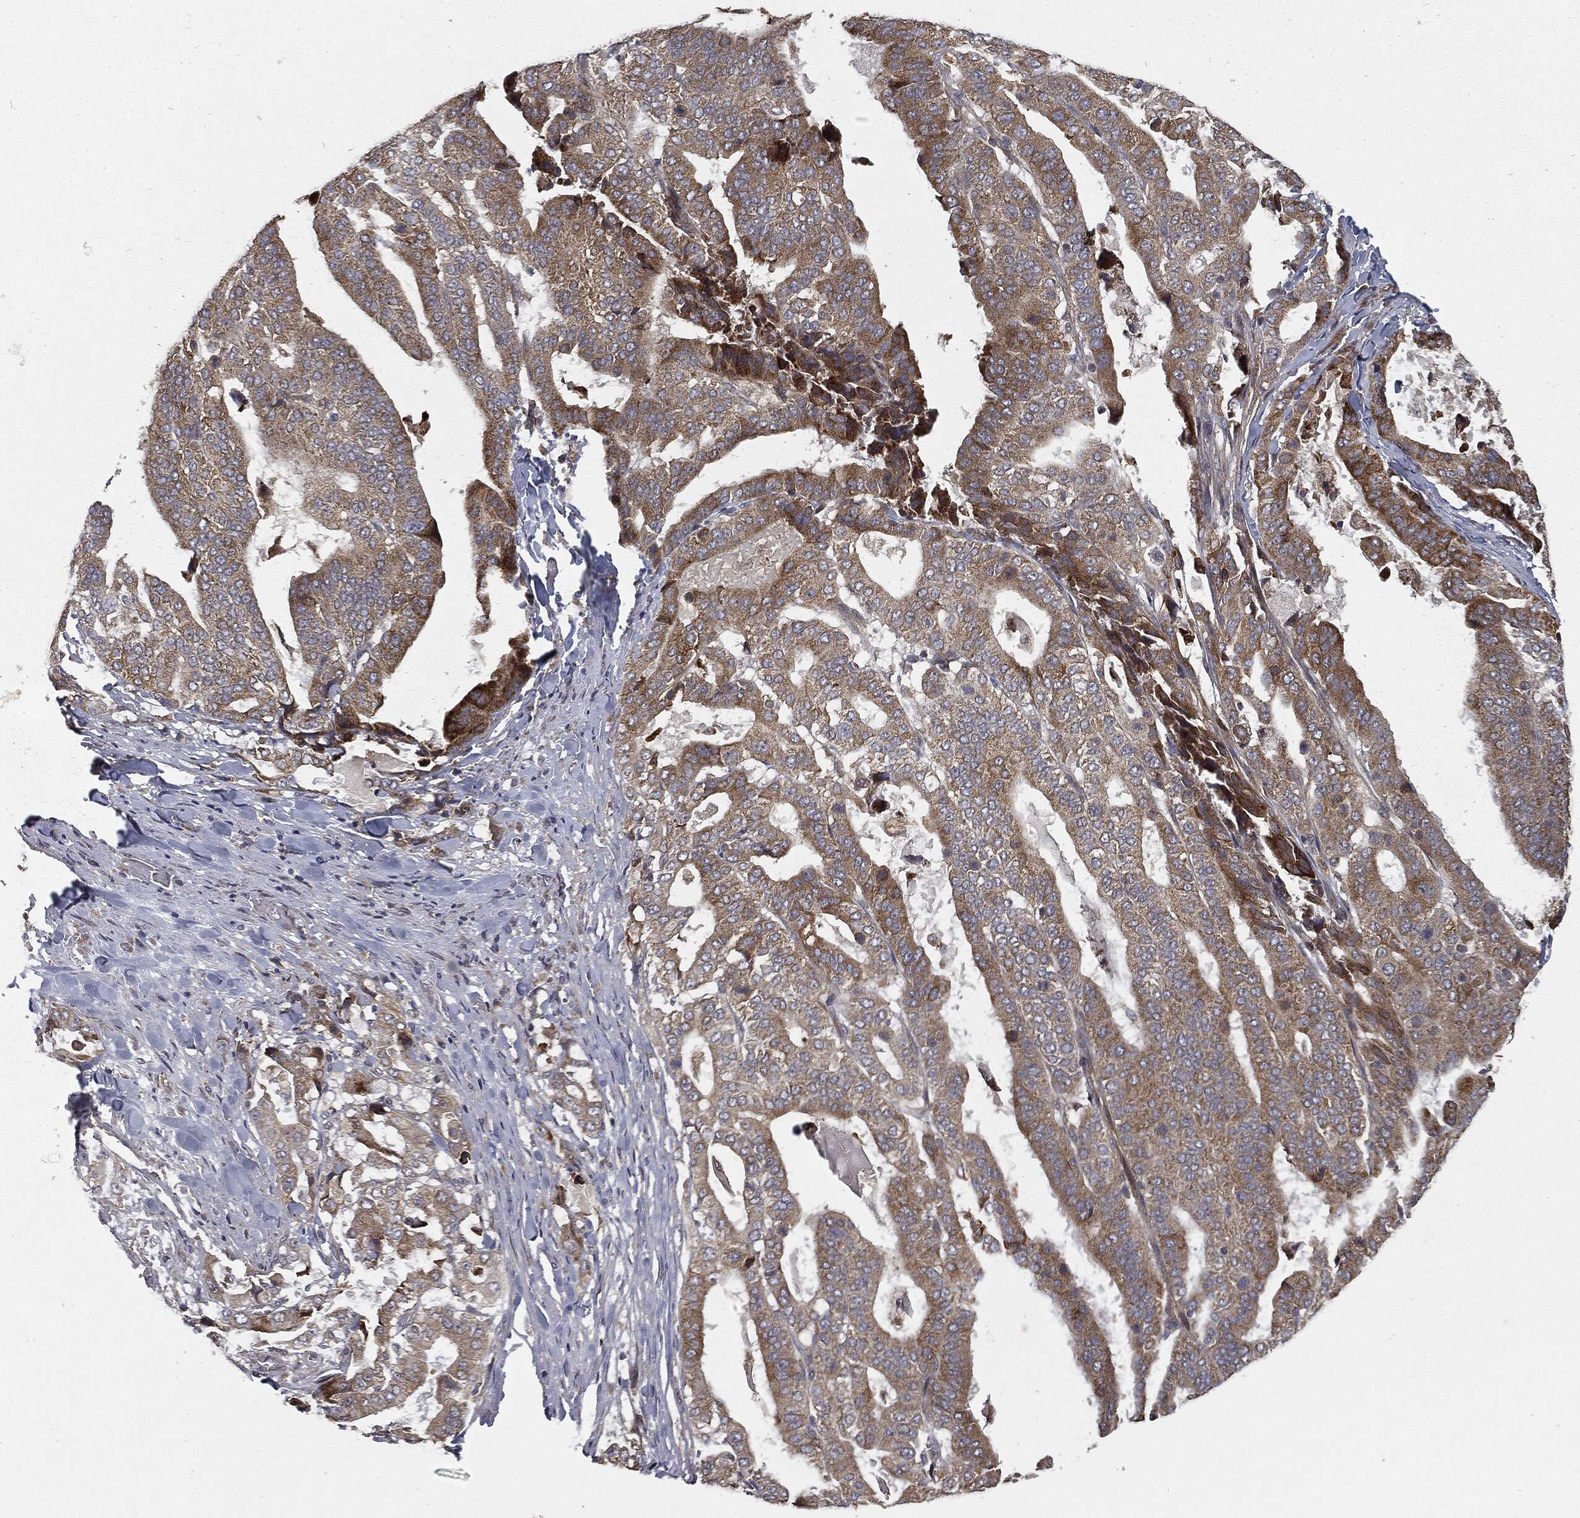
{"staining": {"intensity": "moderate", "quantity": ">75%", "location": "cytoplasmic/membranous"}, "tissue": "stomach cancer", "cell_type": "Tumor cells", "image_type": "cancer", "snomed": [{"axis": "morphology", "description": "Adenocarcinoma, NOS"}, {"axis": "topography", "description": "Stomach"}], "caption": "High-power microscopy captured an immunohistochemistry (IHC) micrograph of adenocarcinoma (stomach), revealing moderate cytoplasmic/membranous staining in about >75% of tumor cells.", "gene": "MIER2", "patient": {"sex": "male", "age": 48}}